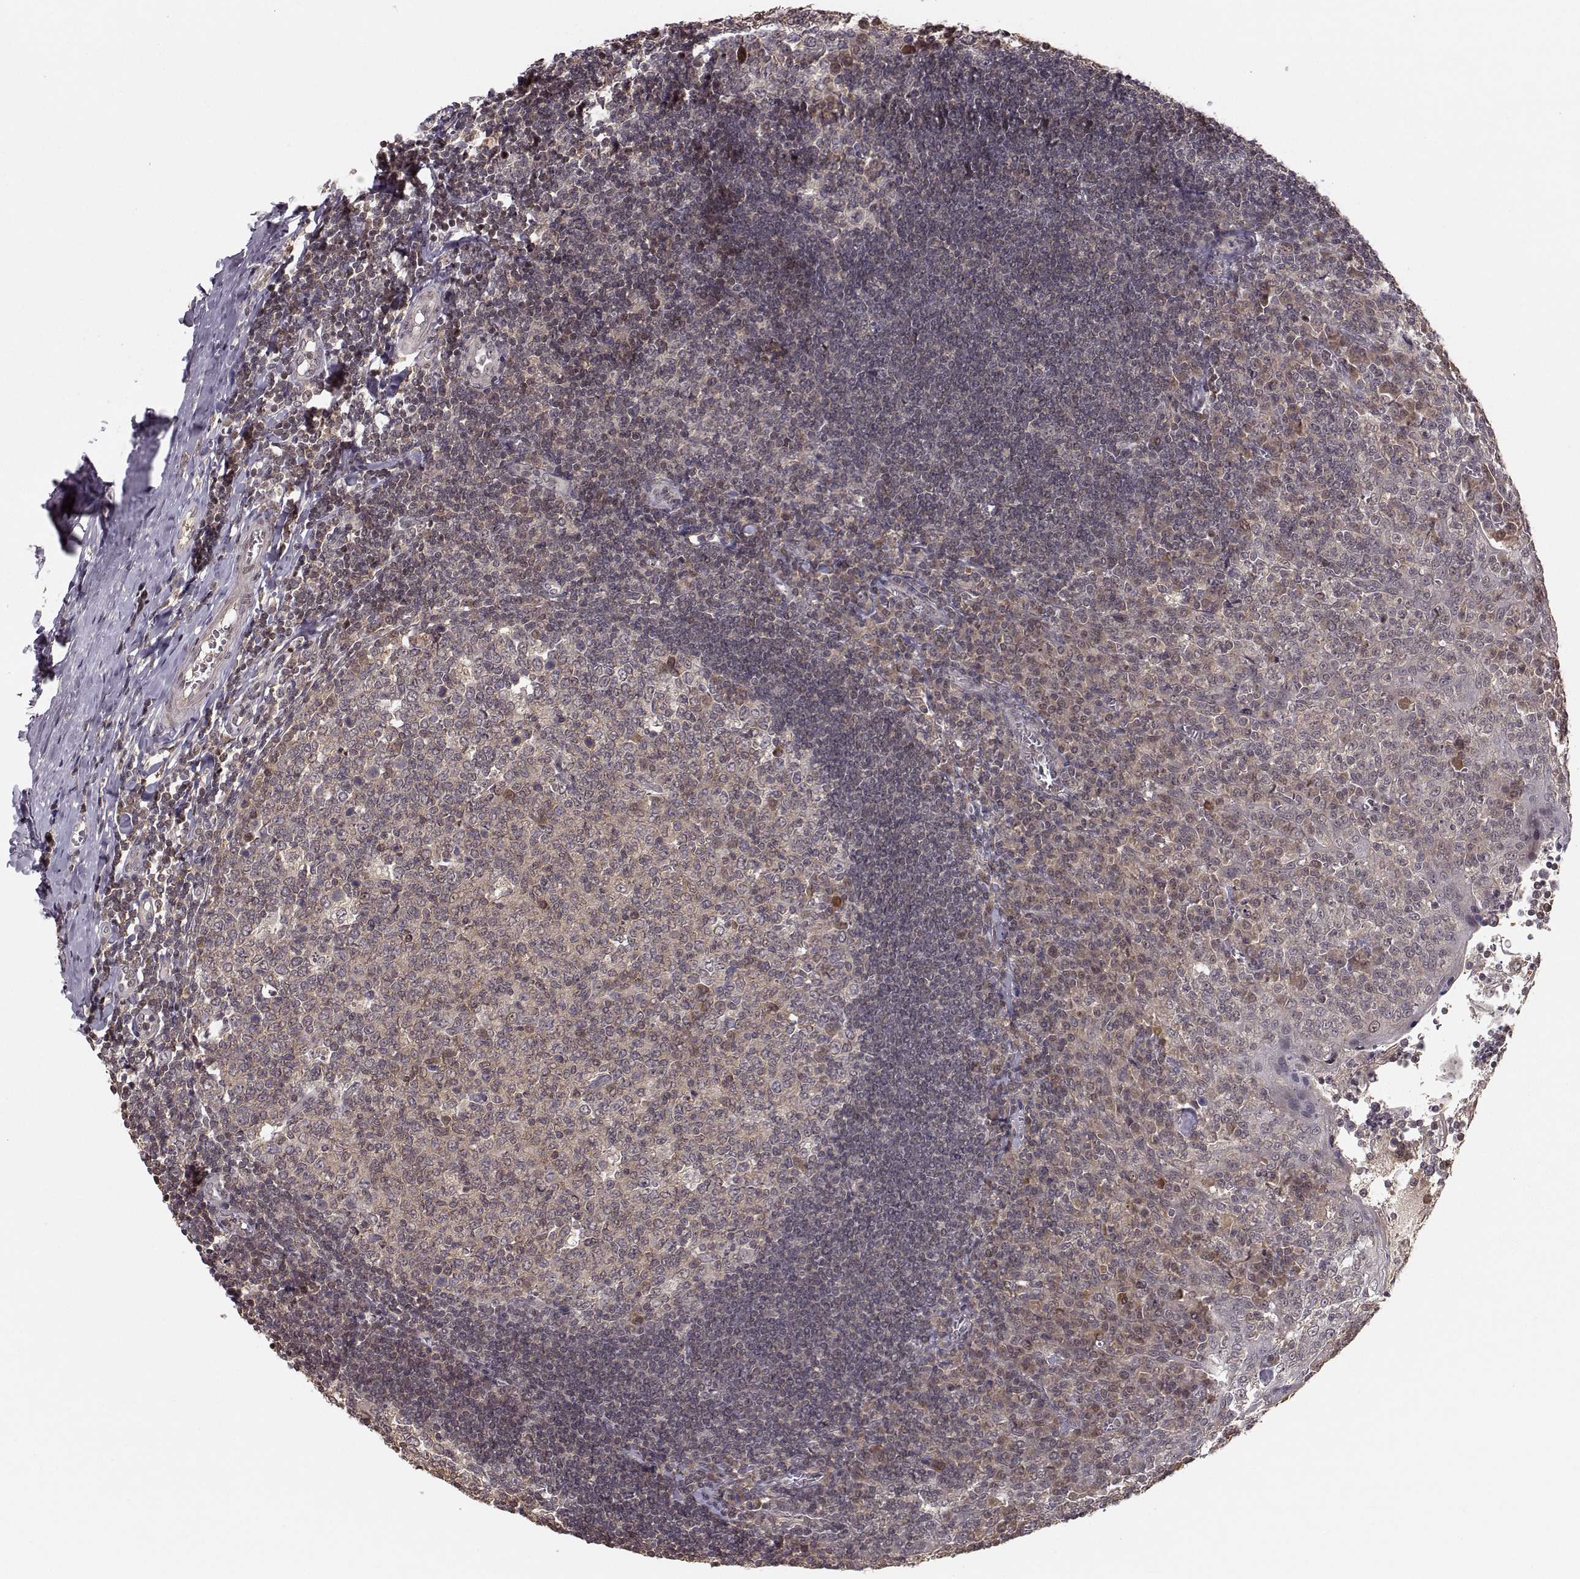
{"staining": {"intensity": "weak", "quantity": "<25%", "location": "cytoplasmic/membranous"}, "tissue": "tonsil", "cell_type": "Germinal center cells", "image_type": "normal", "snomed": [{"axis": "morphology", "description": "Normal tissue, NOS"}, {"axis": "topography", "description": "Tonsil"}], "caption": "Immunohistochemistry (IHC) of unremarkable tonsil shows no positivity in germinal center cells.", "gene": "PLEKHG3", "patient": {"sex": "female", "age": 12}}